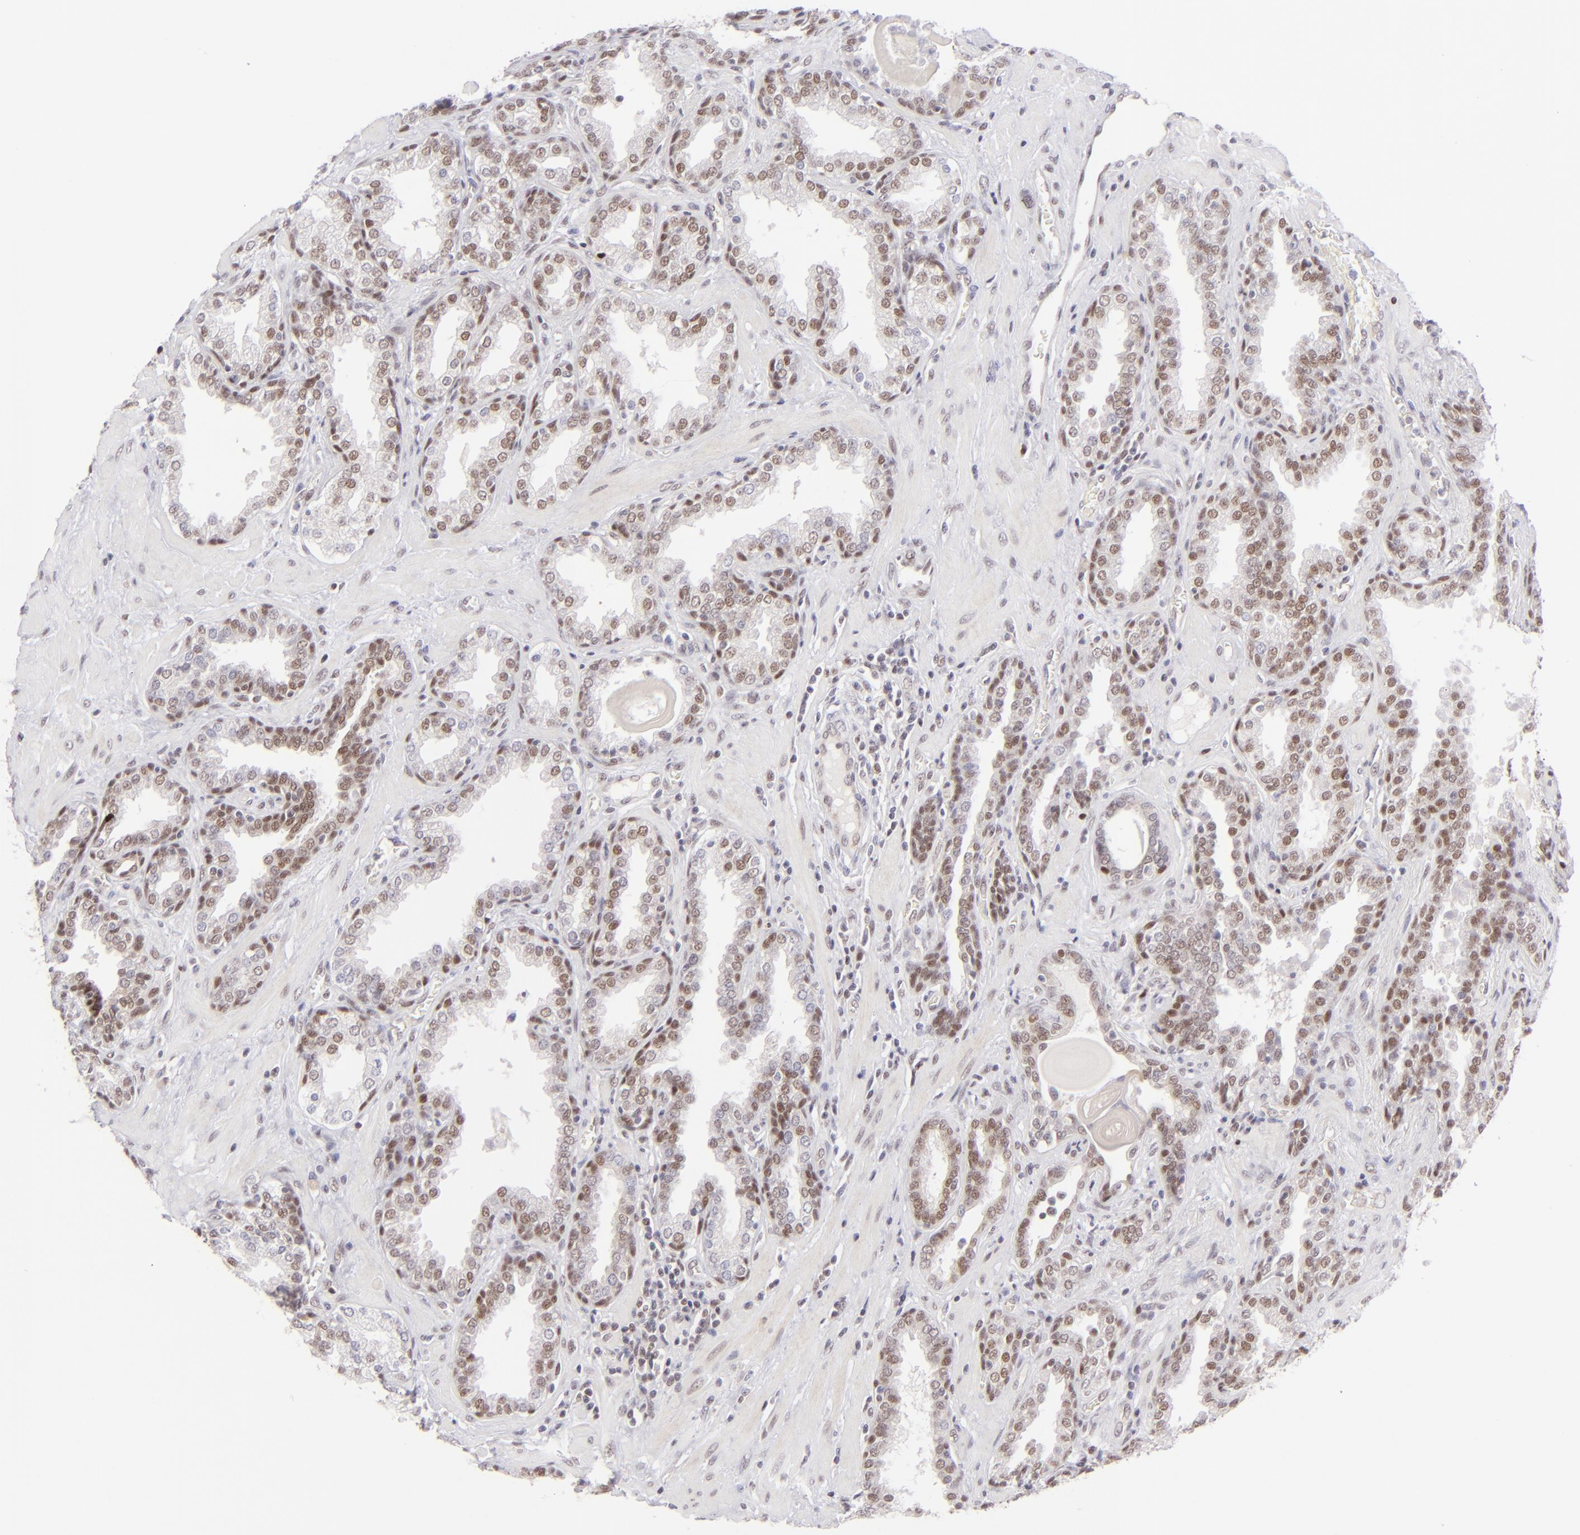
{"staining": {"intensity": "moderate", "quantity": "25%-75%", "location": "nuclear"}, "tissue": "prostate", "cell_type": "Glandular cells", "image_type": "normal", "snomed": [{"axis": "morphology", "description": "Normal tissue, NOS"}, {"axis": "topography", "description": "Prostate"}], "caption": "Human prostate stained with a brown dye exhibits moderate nuclear positive expression in approximately 25%-75% of glandular cells.", "gene": "POU2F1", "patient": {"sex": "male", "age": 51}}